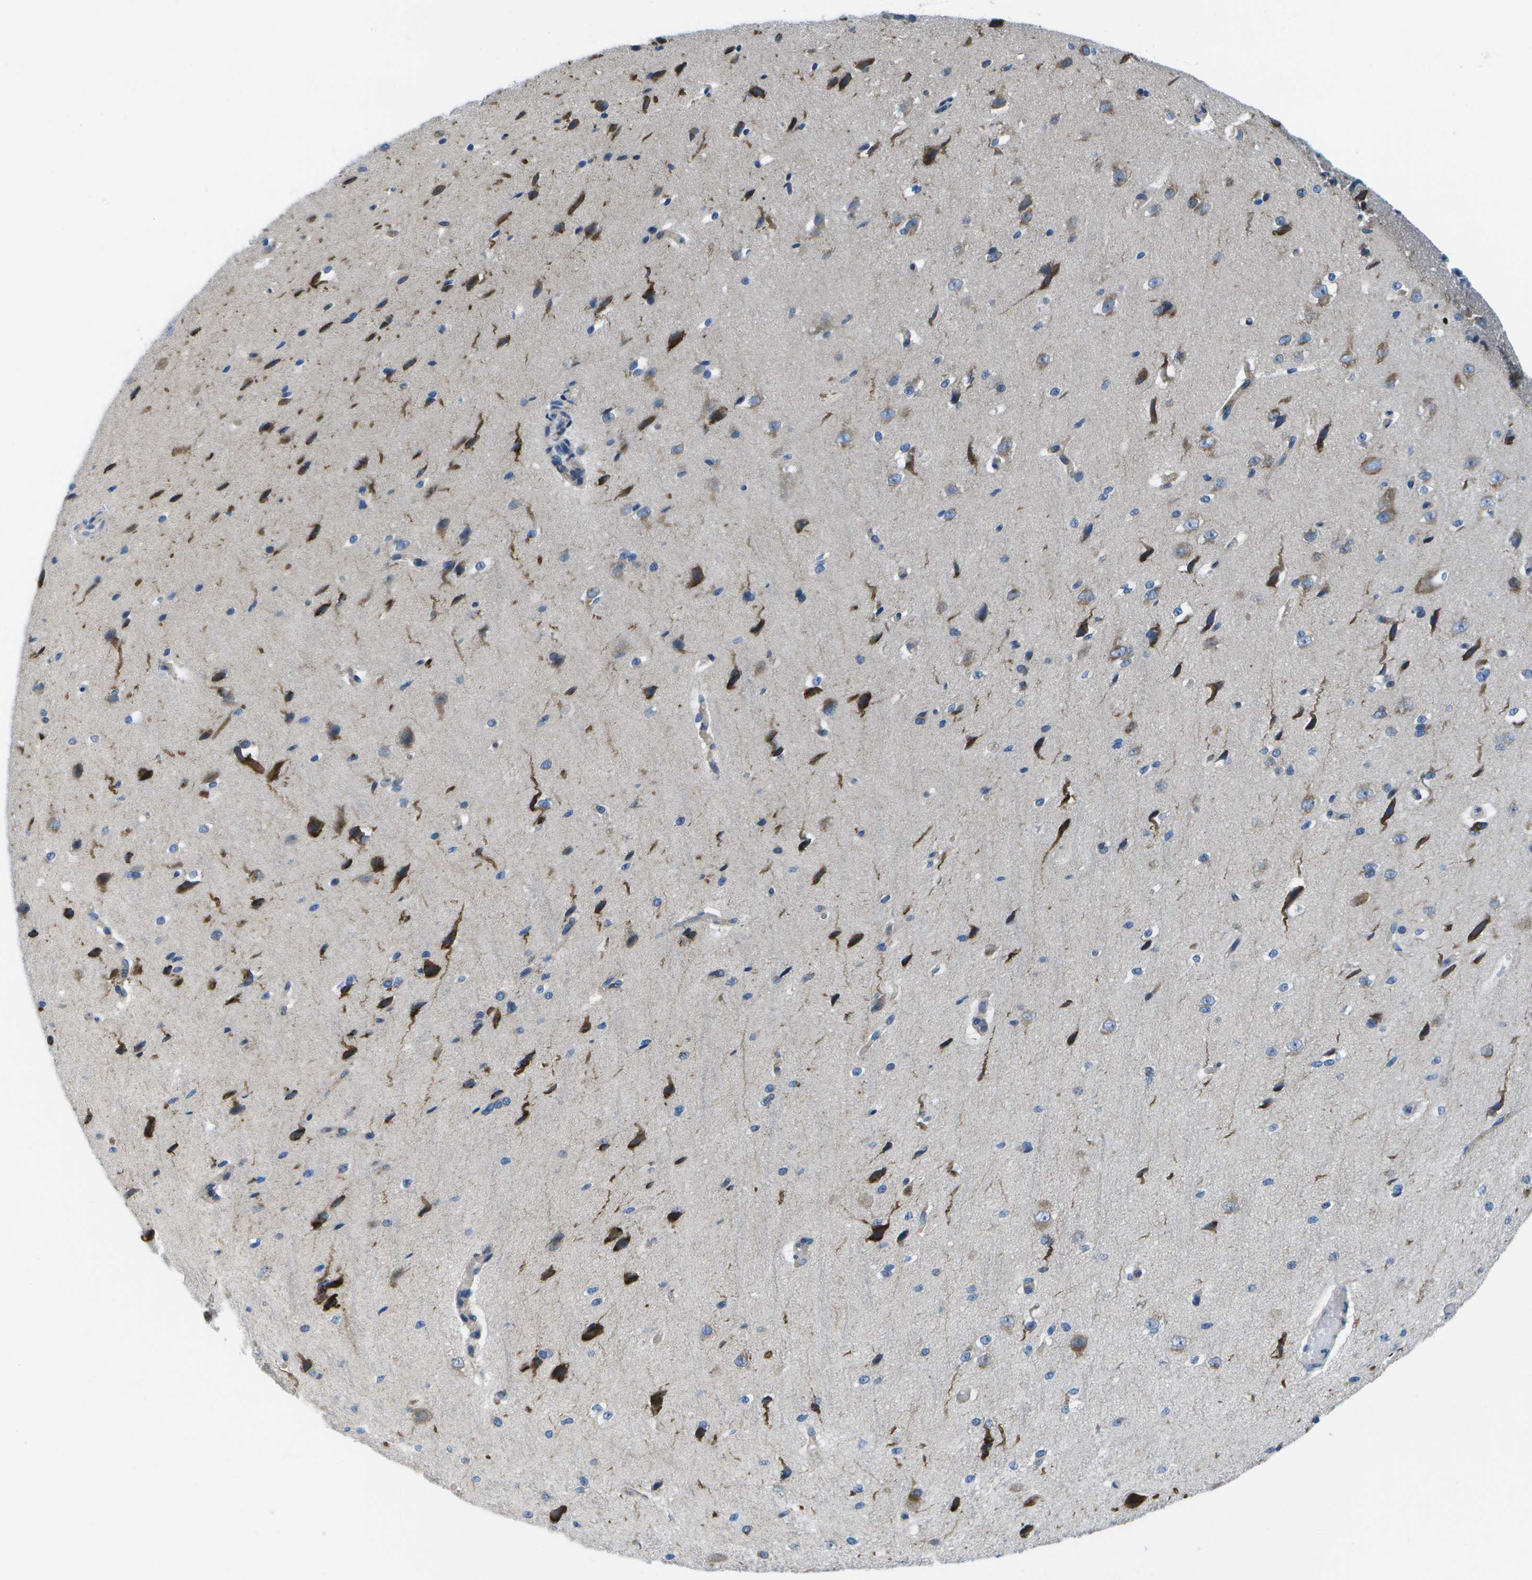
{"staining": {"intensity": "weak", "quantity": "25%-75%", "location": "cytoplasmic/membranous"}, "tissue": "cerebral cortex", "cell_type": "Endothelial cells", "image_type": "normal", "snomed": [{"axis": "morphology", "description": "Normal tissue, NOS"}, {"axis": "morphology", "description": "Developmental malformation"}, {"axis": "topography", "description": "Cerebral cortex"}], "caption": "Immunohistochemistry (IHC) histopathology image of unremarkable cerebral cortex stained for a protein (brown), which demonstrates low levels of weak cytoplasmic/membranous expression in about 25%-75% of endothelial cells.", "gene": "GDF5", "patient": {"sex": "female", "age": 30}}